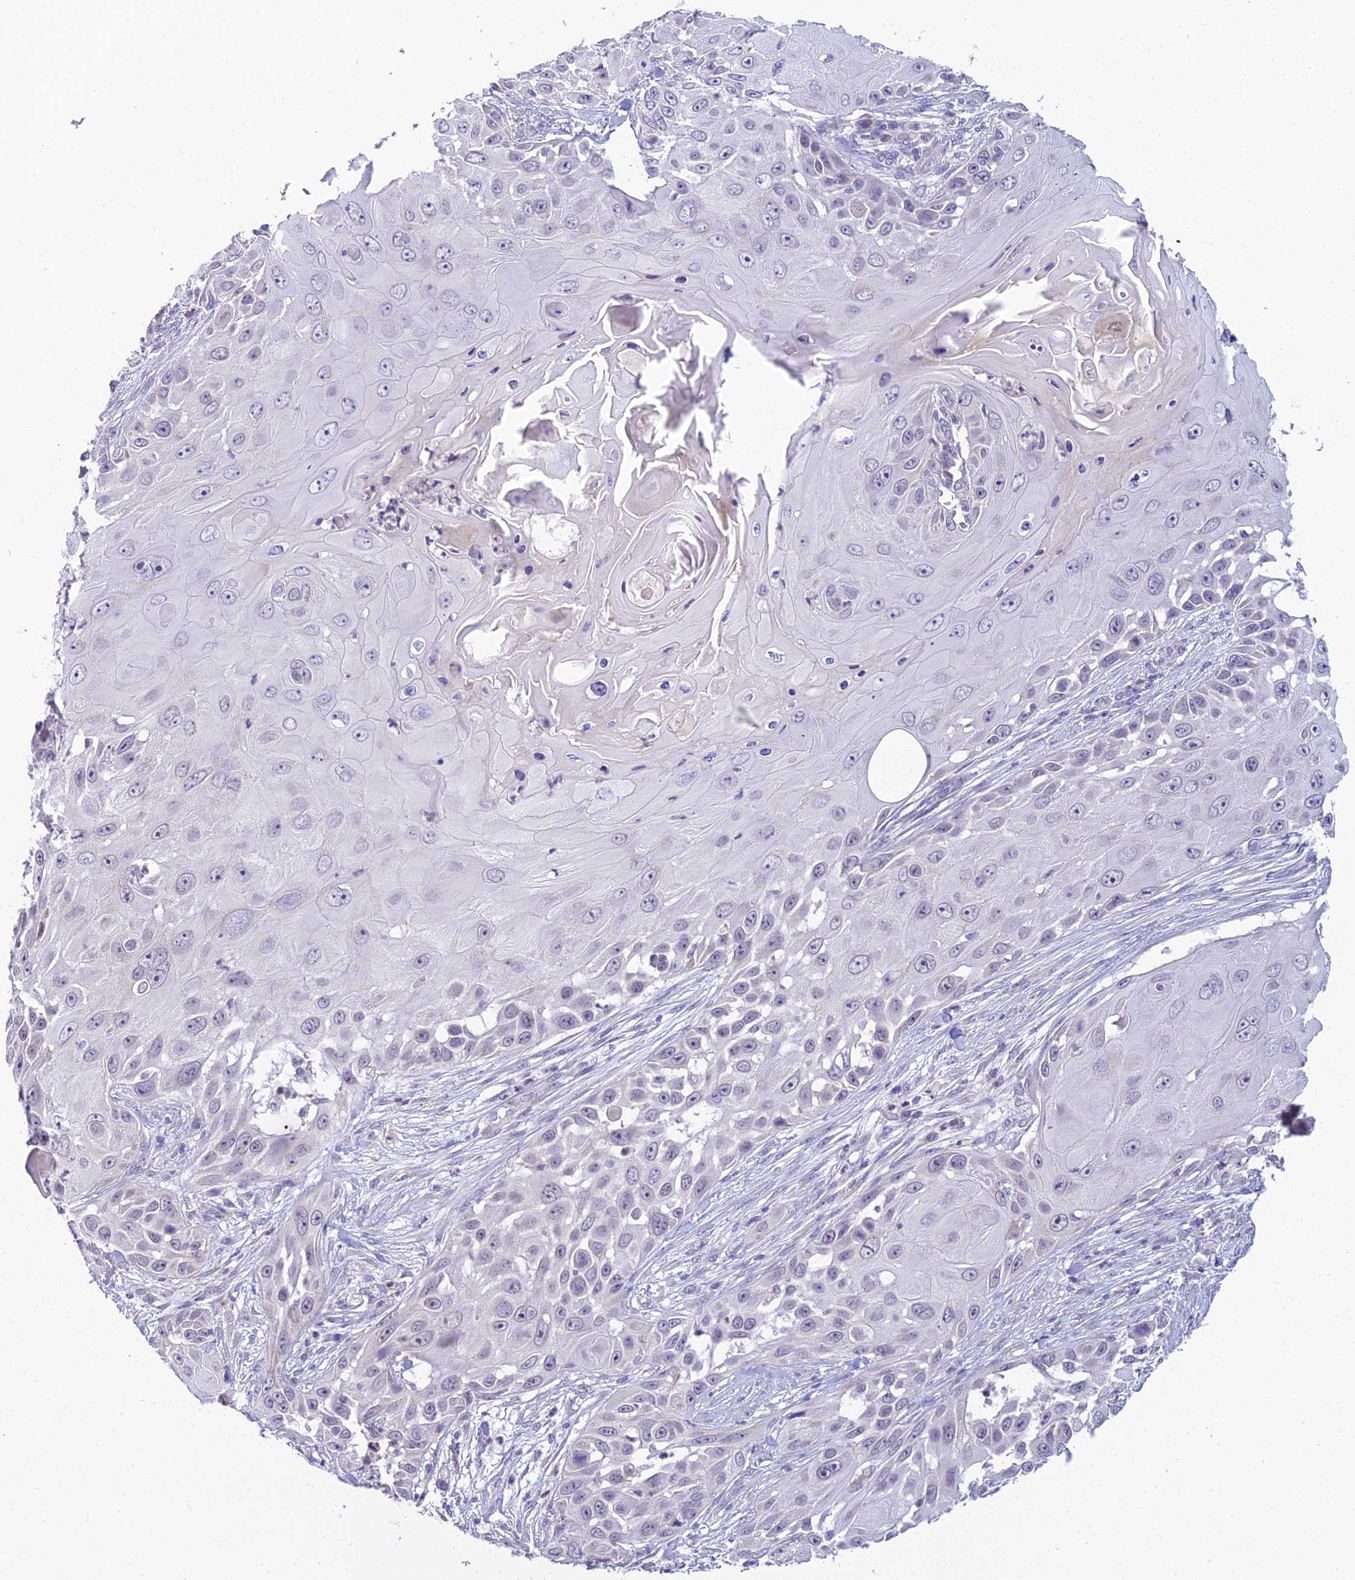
{"staining": {"intensity": "negative", "quantity": "none", "location": "none"}, "tissue": "skin cancer", "cell_type": "Tumor cells", "image_type": "cancer", "snomed": [{"axis": "morphology", "description": "Squamous cell carcinoma, NOS"}, {"axis": "topography", "description": "Skin"}], "caption": "This is an immunohistochemistry micrograph of skin cancer (squamous cell carcinoma). There is no expression in tumor cells.", "gene": "CFAP206", "patient": {"sex": "female", "age": 44}}